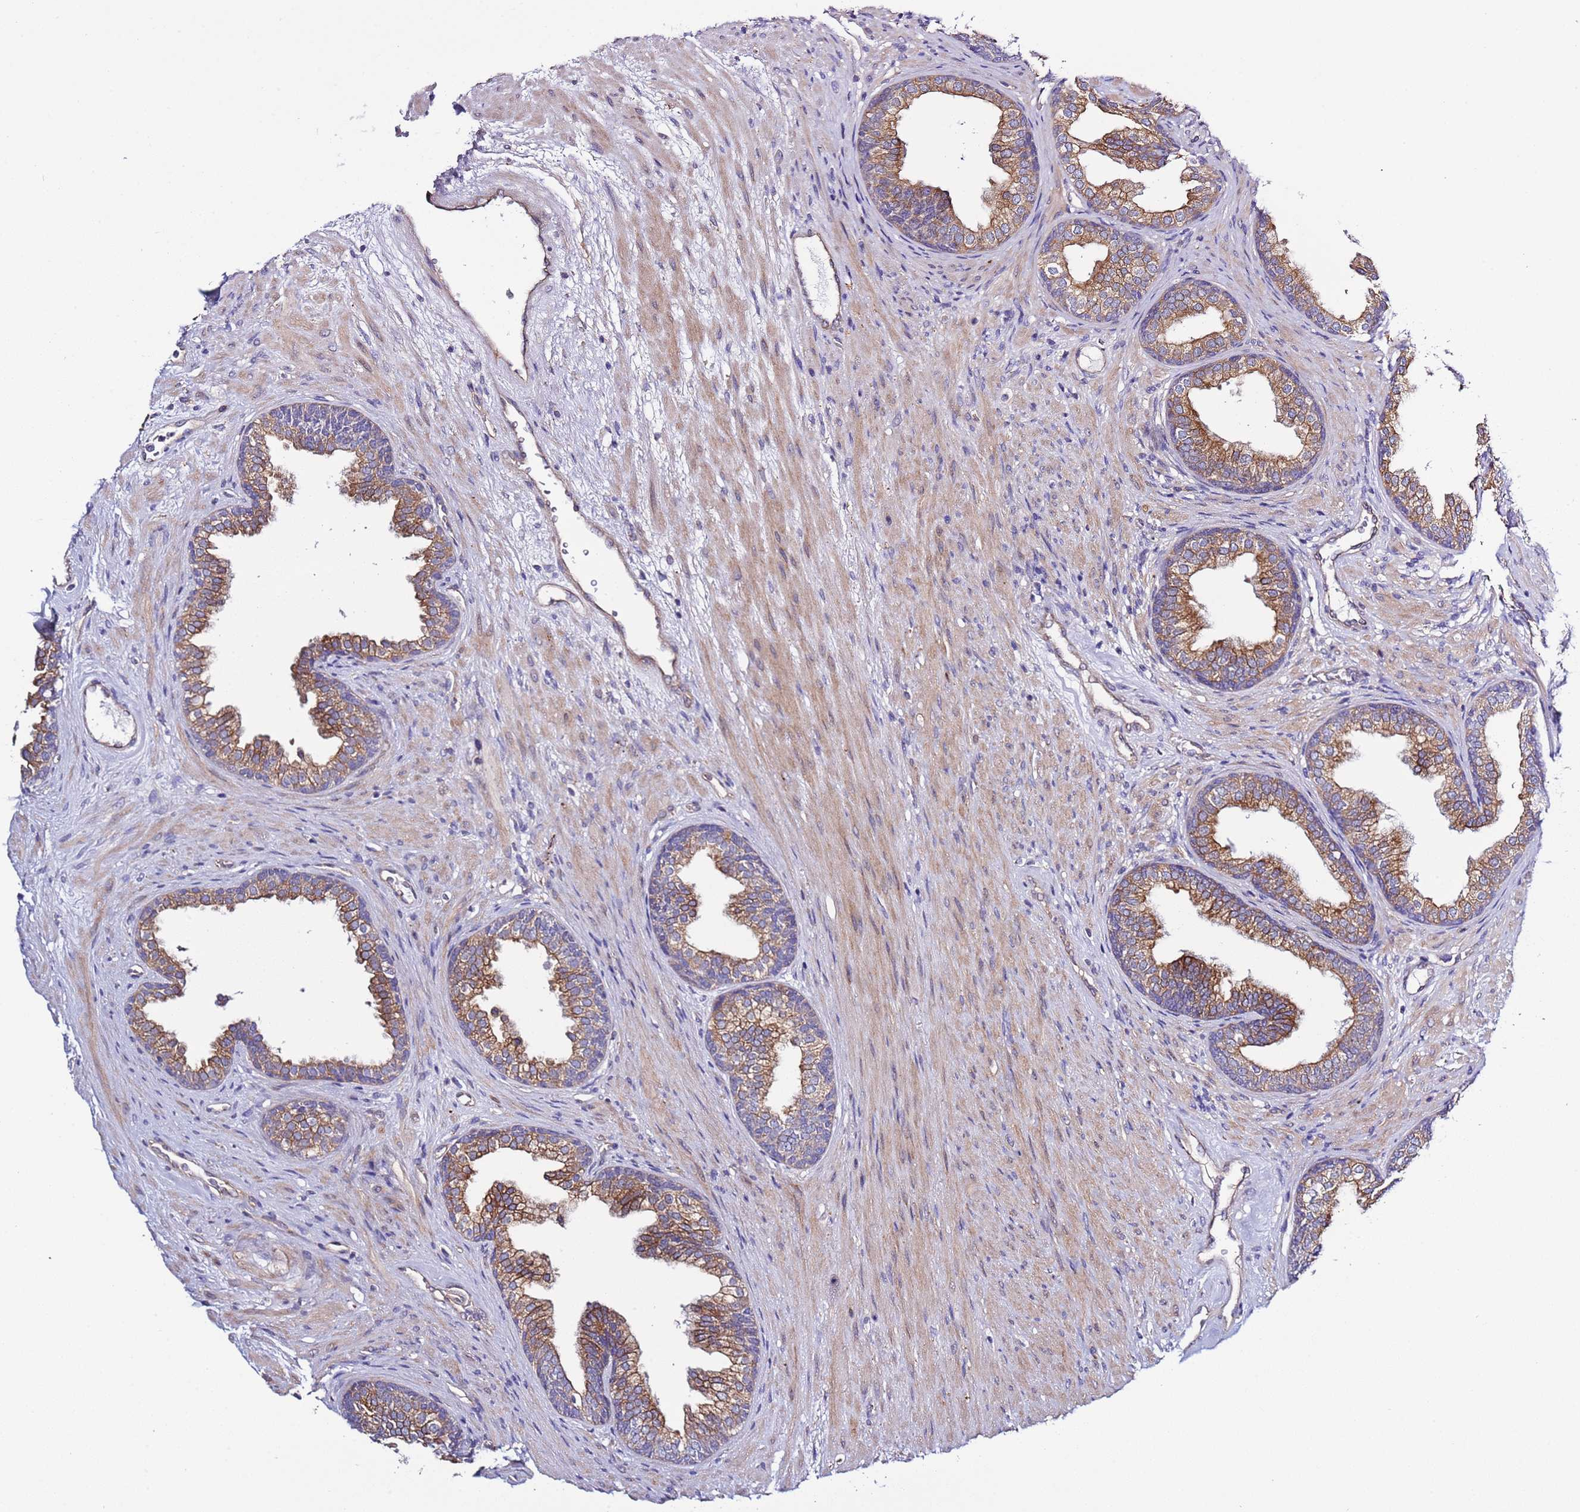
{"staining": {"intensity": "moderate", "quantity": ">75%", "location": "cytoplasmic/membranous"}, "tissue": "prostate", "cell_type": "Glandular cells", "image_type": "normal", "snomed": [{"axis": "morphology", "description": "Normal tissue, NOS"}, {"axis": "topography", "description": "Prostate"}], "caption": "The micrograph exhibits staining of unremarkable prostate, revealing moderate cytoplasmic/membranous protein positivity (brown color) within glandular cells. (DAB (3,3'-diaminobenzidine) IHC, brown staining for protein, blue staining for nuclei).", "gene": "SPCS1", "patient": {"sex": "male", "age": 76}}